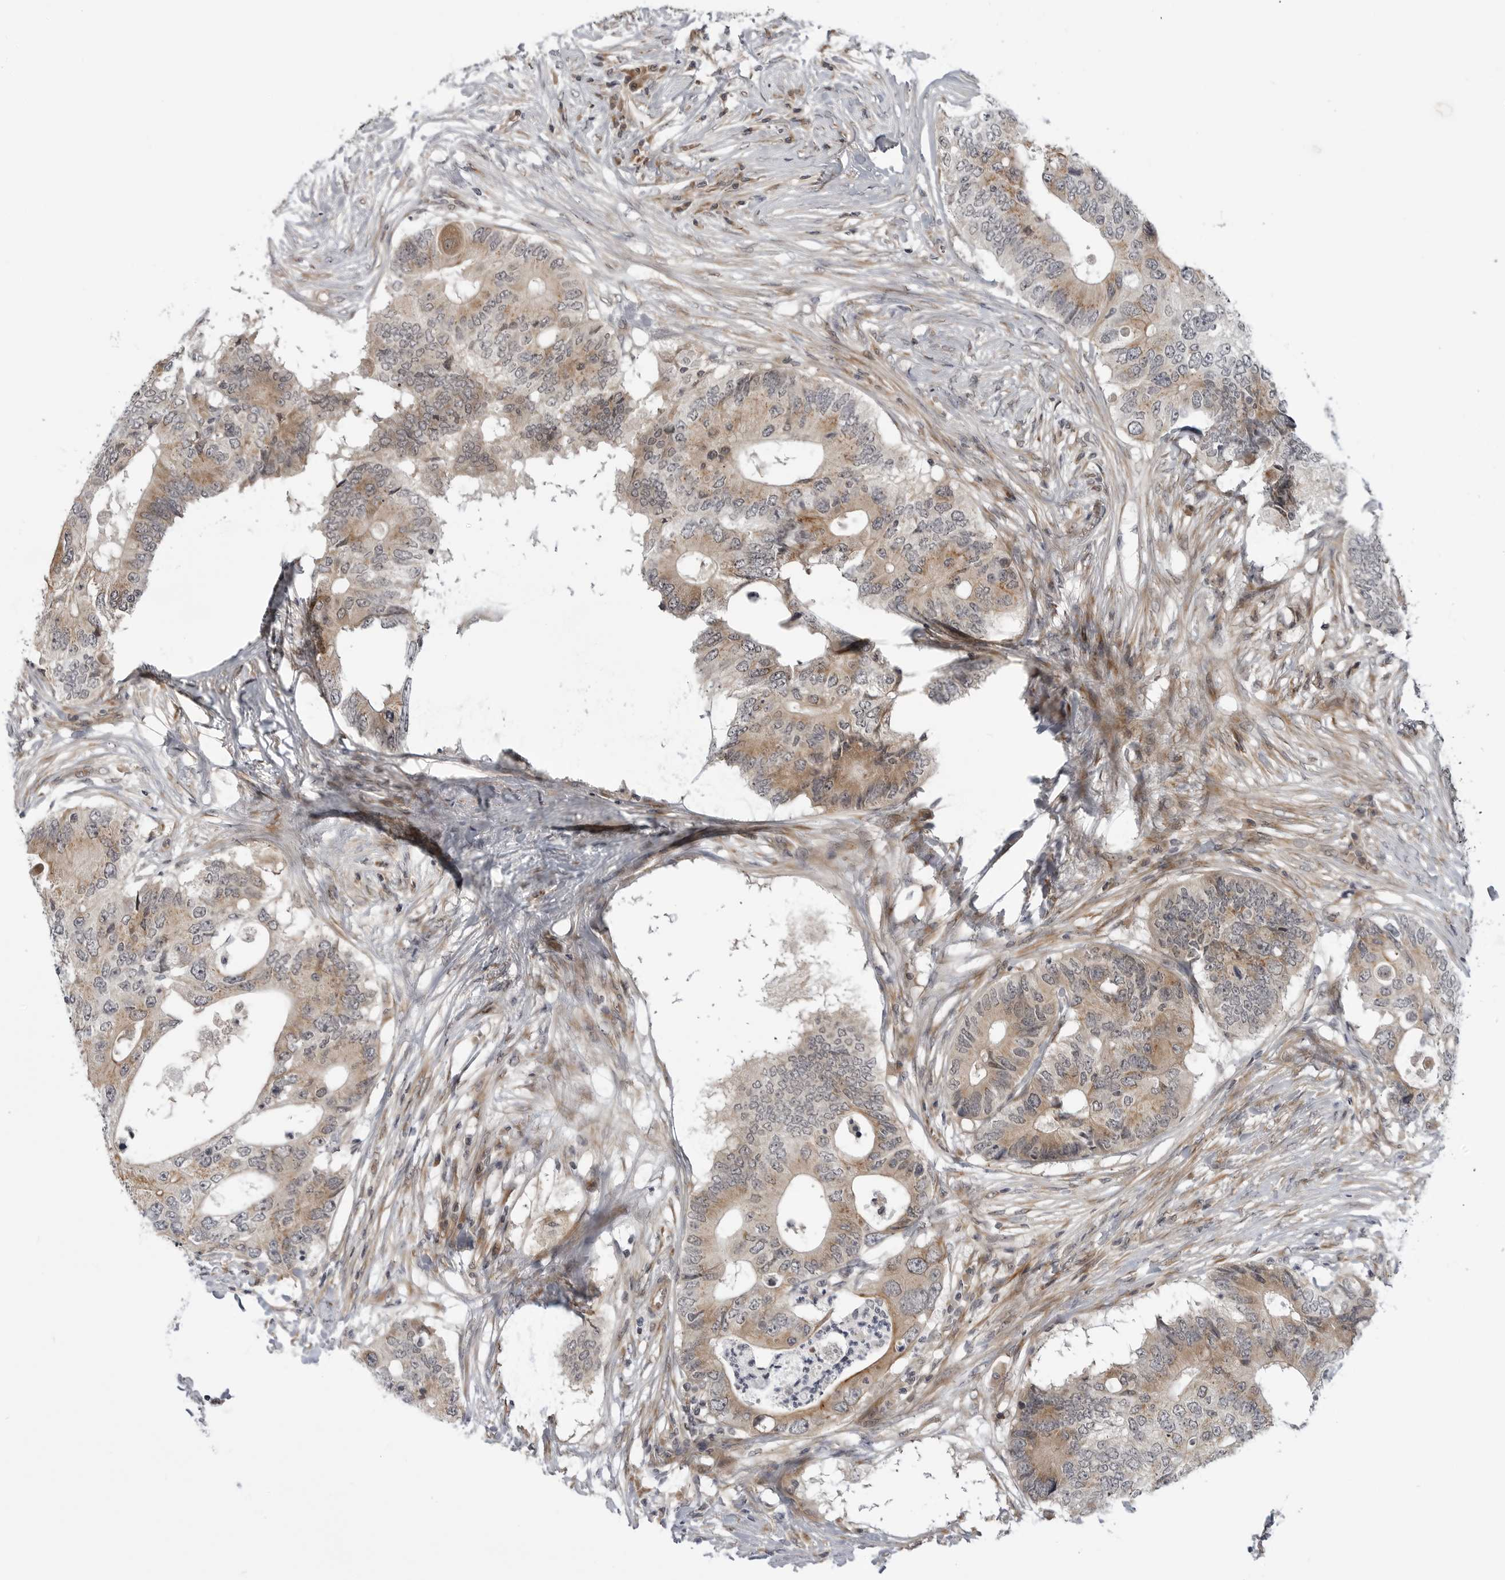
{"staining": {"intensity": "weak", "quantity": ">75%", "location": "cytoplasmic/membranous"}, "tissue": "colorectal cancer", "cell_type": "Tumor cells", "image_type": "cancer", "snomed": [{"axis": "morphology", "description": "Adenocarcinoma, NOS"}, {"axis": "topography", "description": "Colon"}], "caption": "Weak cytoplasmic/membranous protein positivity is identified in approximately >75% of tumor cells in adenocarcinoma (colorectal). The protein of interest is shown in brown color, while the nuclei are stained blue.", "gene": "LRRC45", "patient": {"sex": "male", "age": 71}}